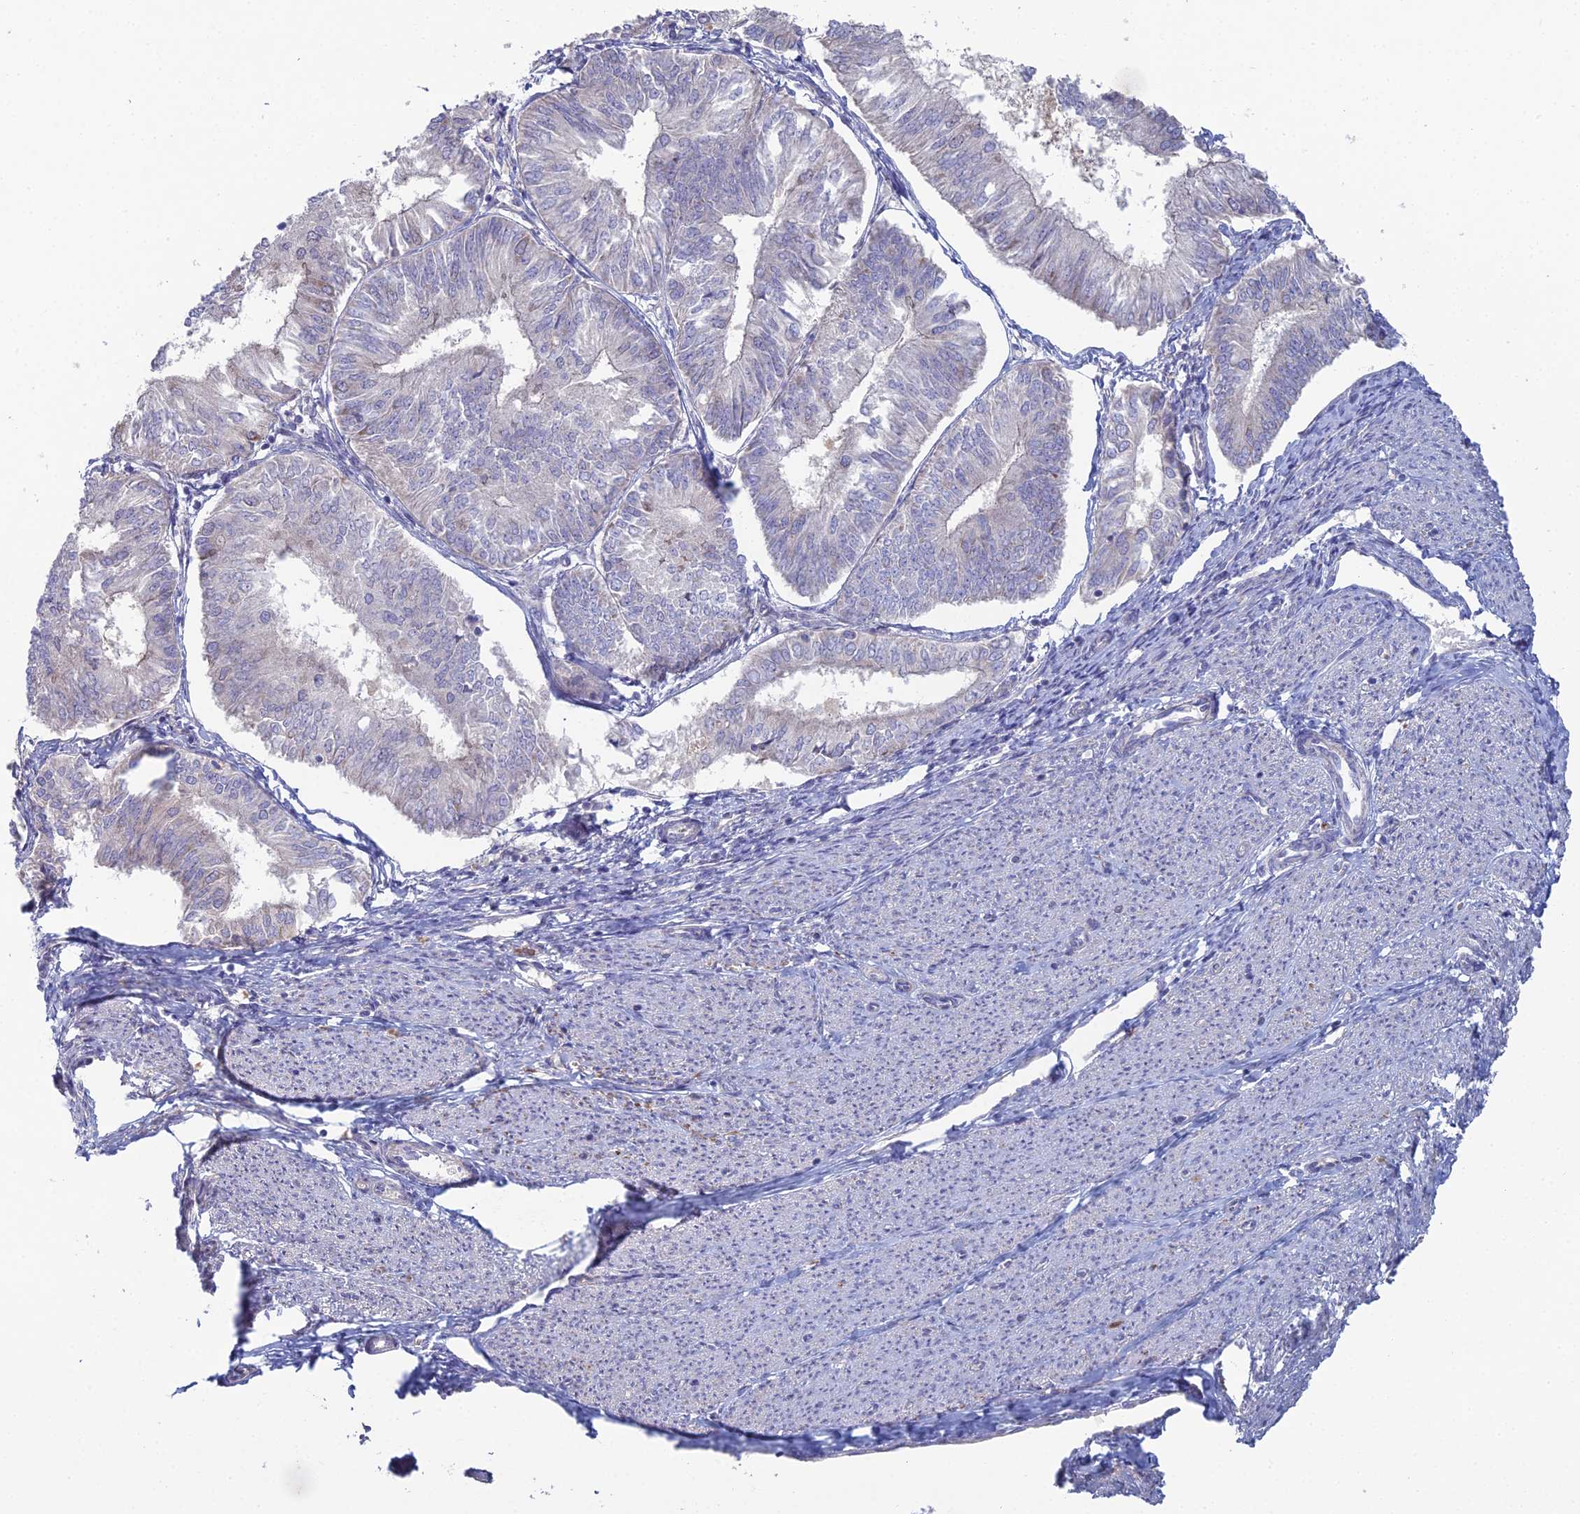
{"staining": {"intensity": "negative", "quantity": "none", "location": "none"}, "tissue": "endometrial cancer", "cell_type": "Tumor cells", "image_type": "cancer", "snomed": [{"axis": "morphology", "description": "Adenocarcinoma, NOS"}, {"axis": "topography", "description": "Endometrium"}], "caption": "A micrograph of endometrial cancer stained for a protein reveals no brown staining in tumor cells.", "gene": "ARL16", "patient": {"sex": "female", "age": 58}}